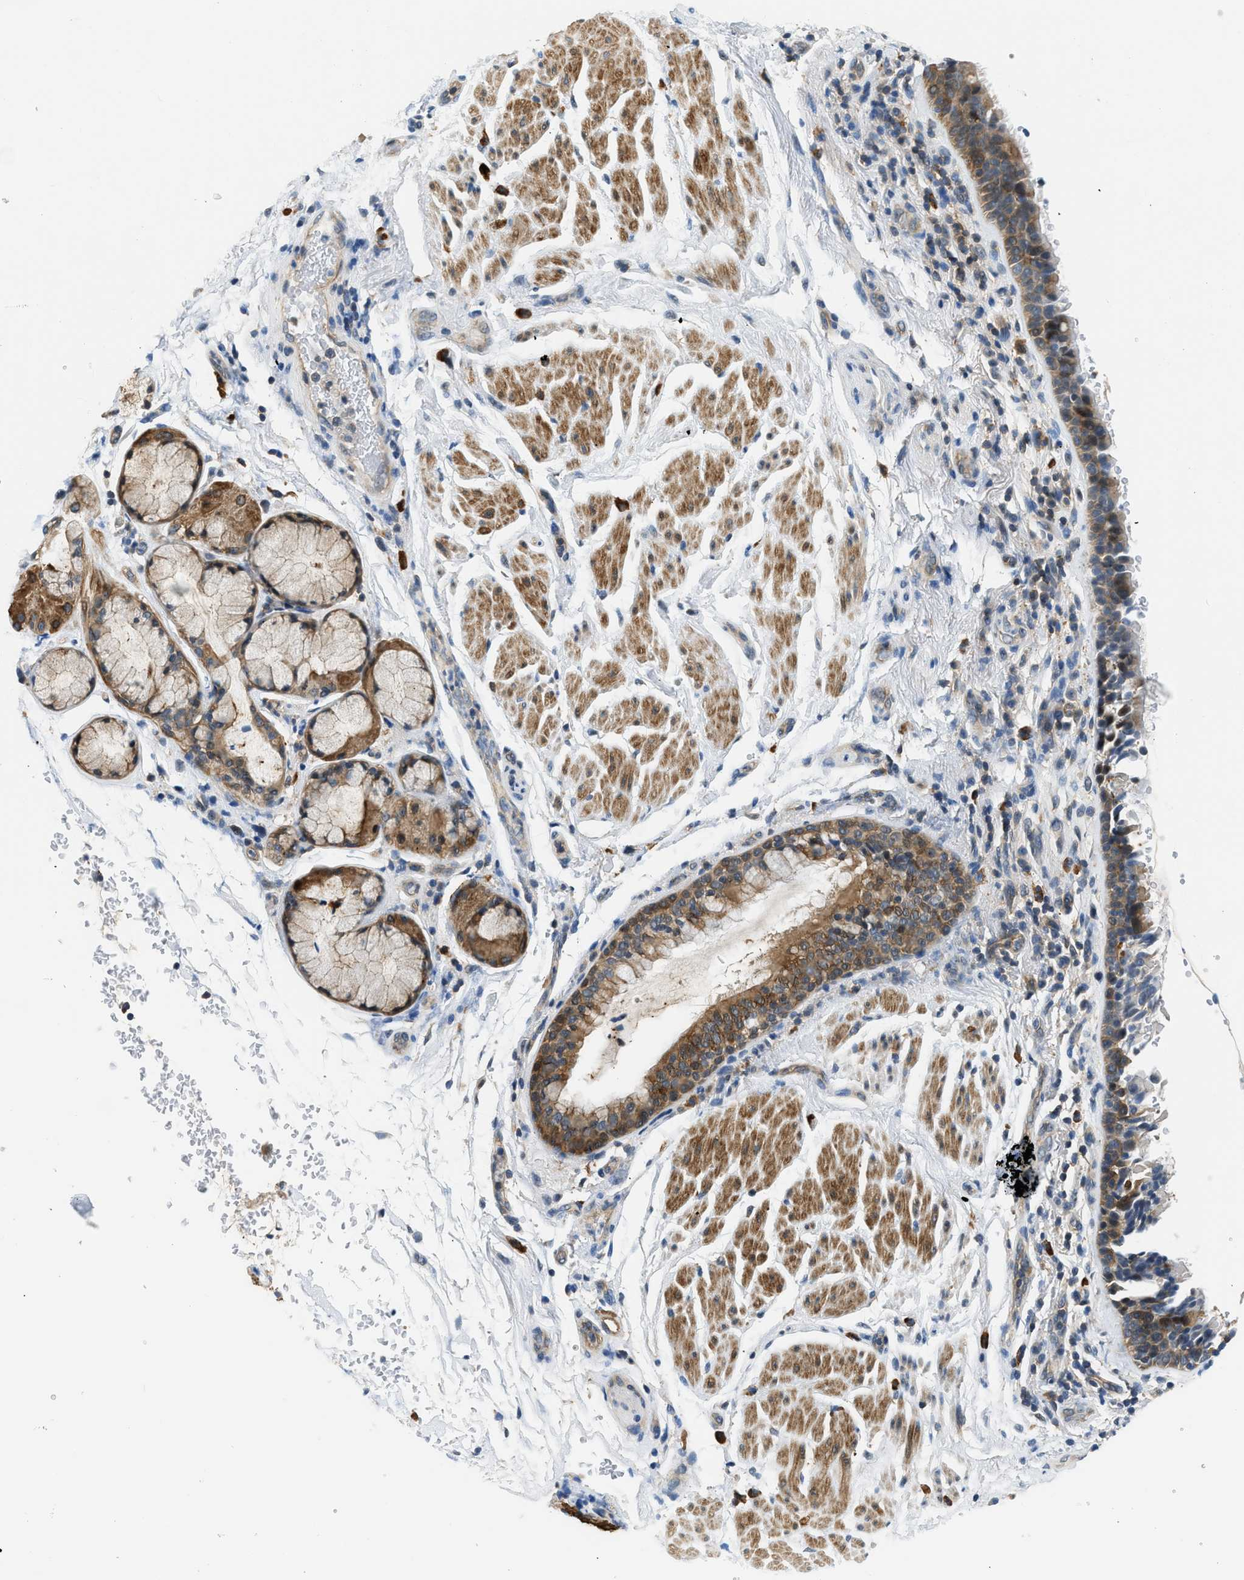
{"staining": {"intensity": "moderate", "quantity": ">75%", "location": "cytoplasmic/membranous"}, "tissue": "bronchus", "cell_type": "Respiratory epithelial cells", "image_type": "normal", "snomed": [{"axis": "morphology", "description": "Normal tissue, NOS"}, {"axis": "morphology", "description": "Inflammation, NOS"}, {"axis": "topography", "description": "Cartilage tissue"}, {"axis": "topography", "description": "Bronchus"}], "caption": "Protein expression analysis of normal bronchus reveals moderate cytoplasmic/membranous positivity in approximately >75% of respiratory epithelial cells.", "gene": "CBLB", "patient": {"sex": "male", "age": 77}}